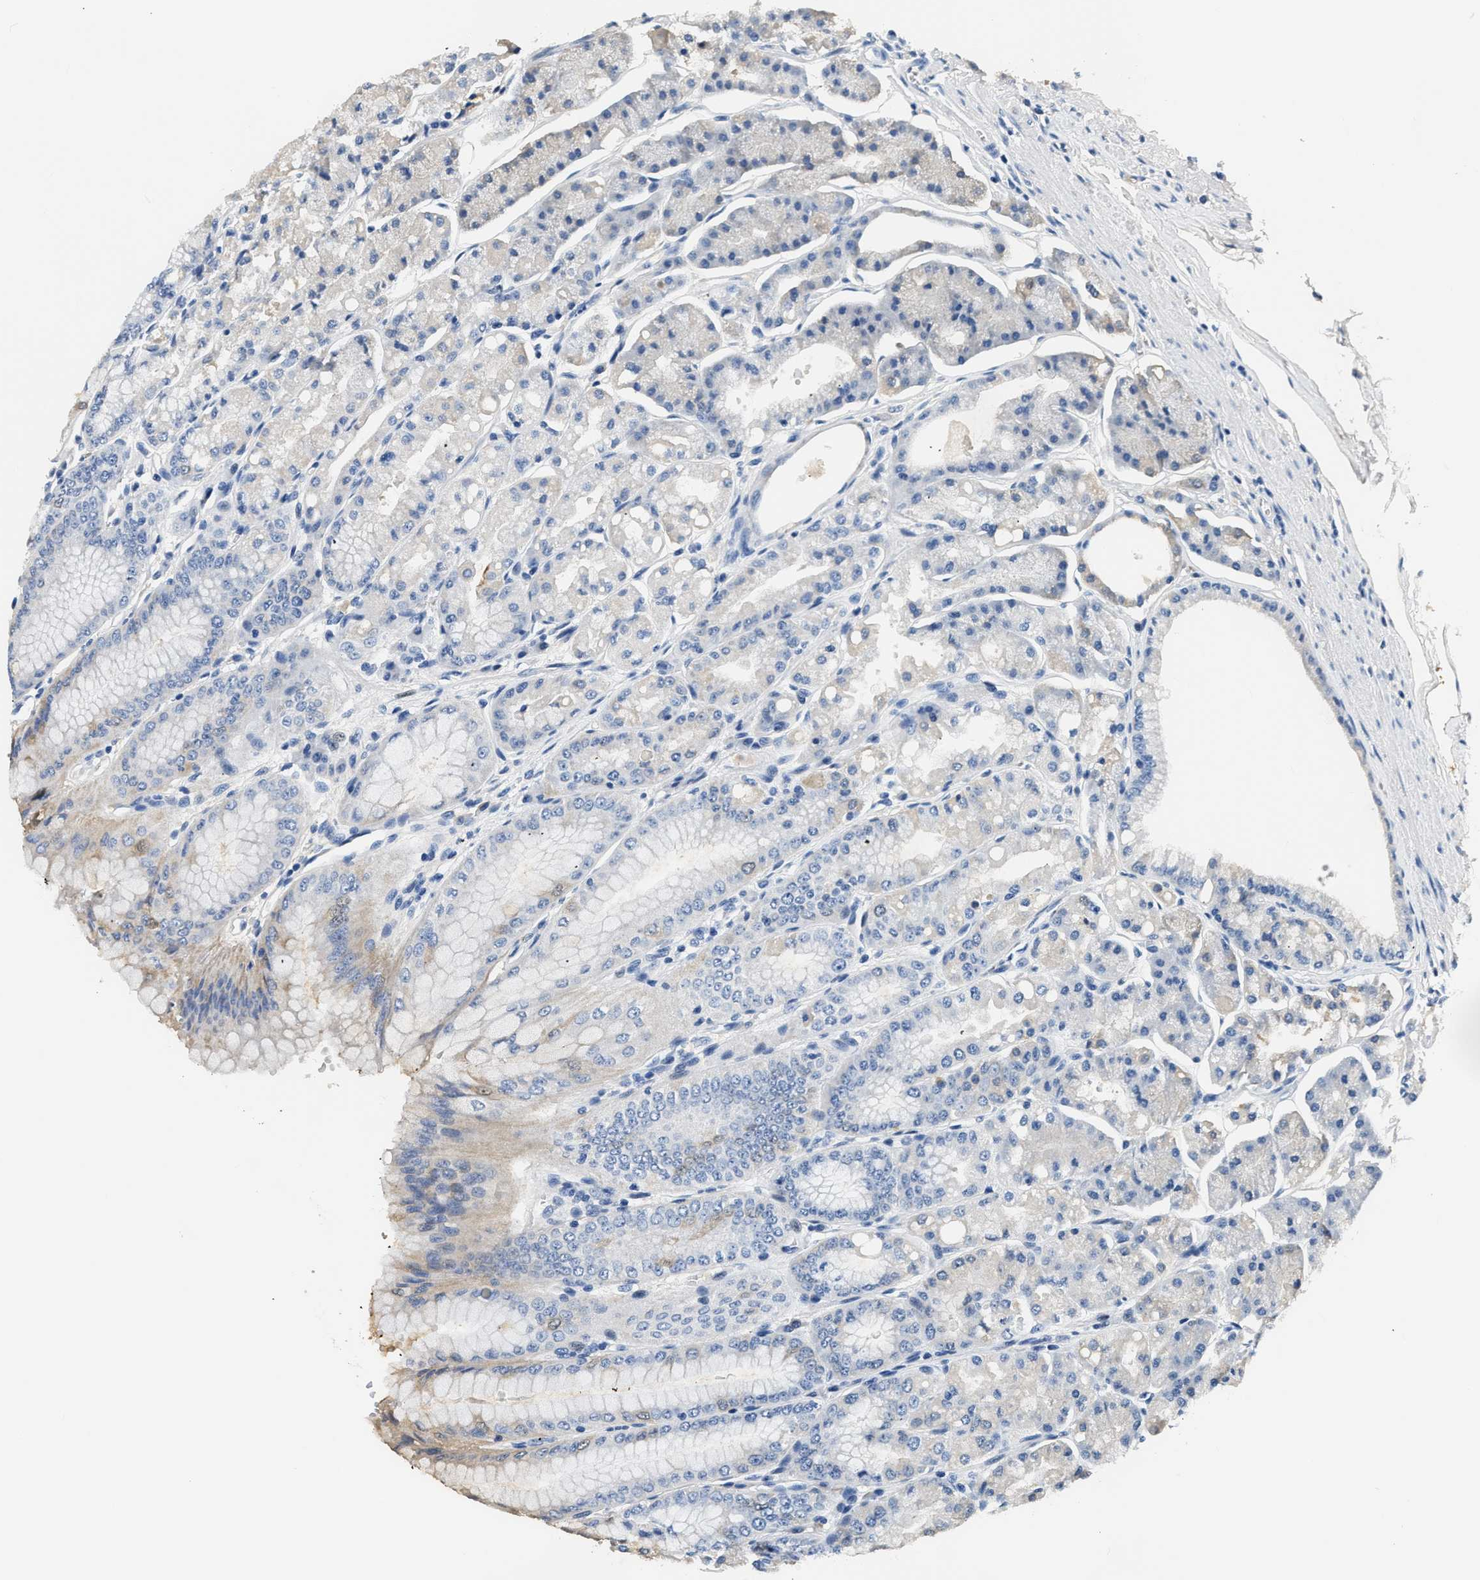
{"staining": {"intensity": "moderate", "quantity": "<25%", "location": "cytoplasmic/membranous"}, "tissue": "stomach", "cell_type": "Glandular cells", "image_type": "normal", "snomed": [{"axis": "morphology", "description": "Normal tissue, NOS"}, {"axis": "topography", "description": "Stomach, lower"}], "caption": "This micrograph demonstrates immunohistochemistry (IHC) staining of unremarkable stomach, with low moderate cytoplasmic/membranous expression in about <25% of glandular cells.", "gene": "PCK2", "patient": {"sex": "male", "age": 71}}